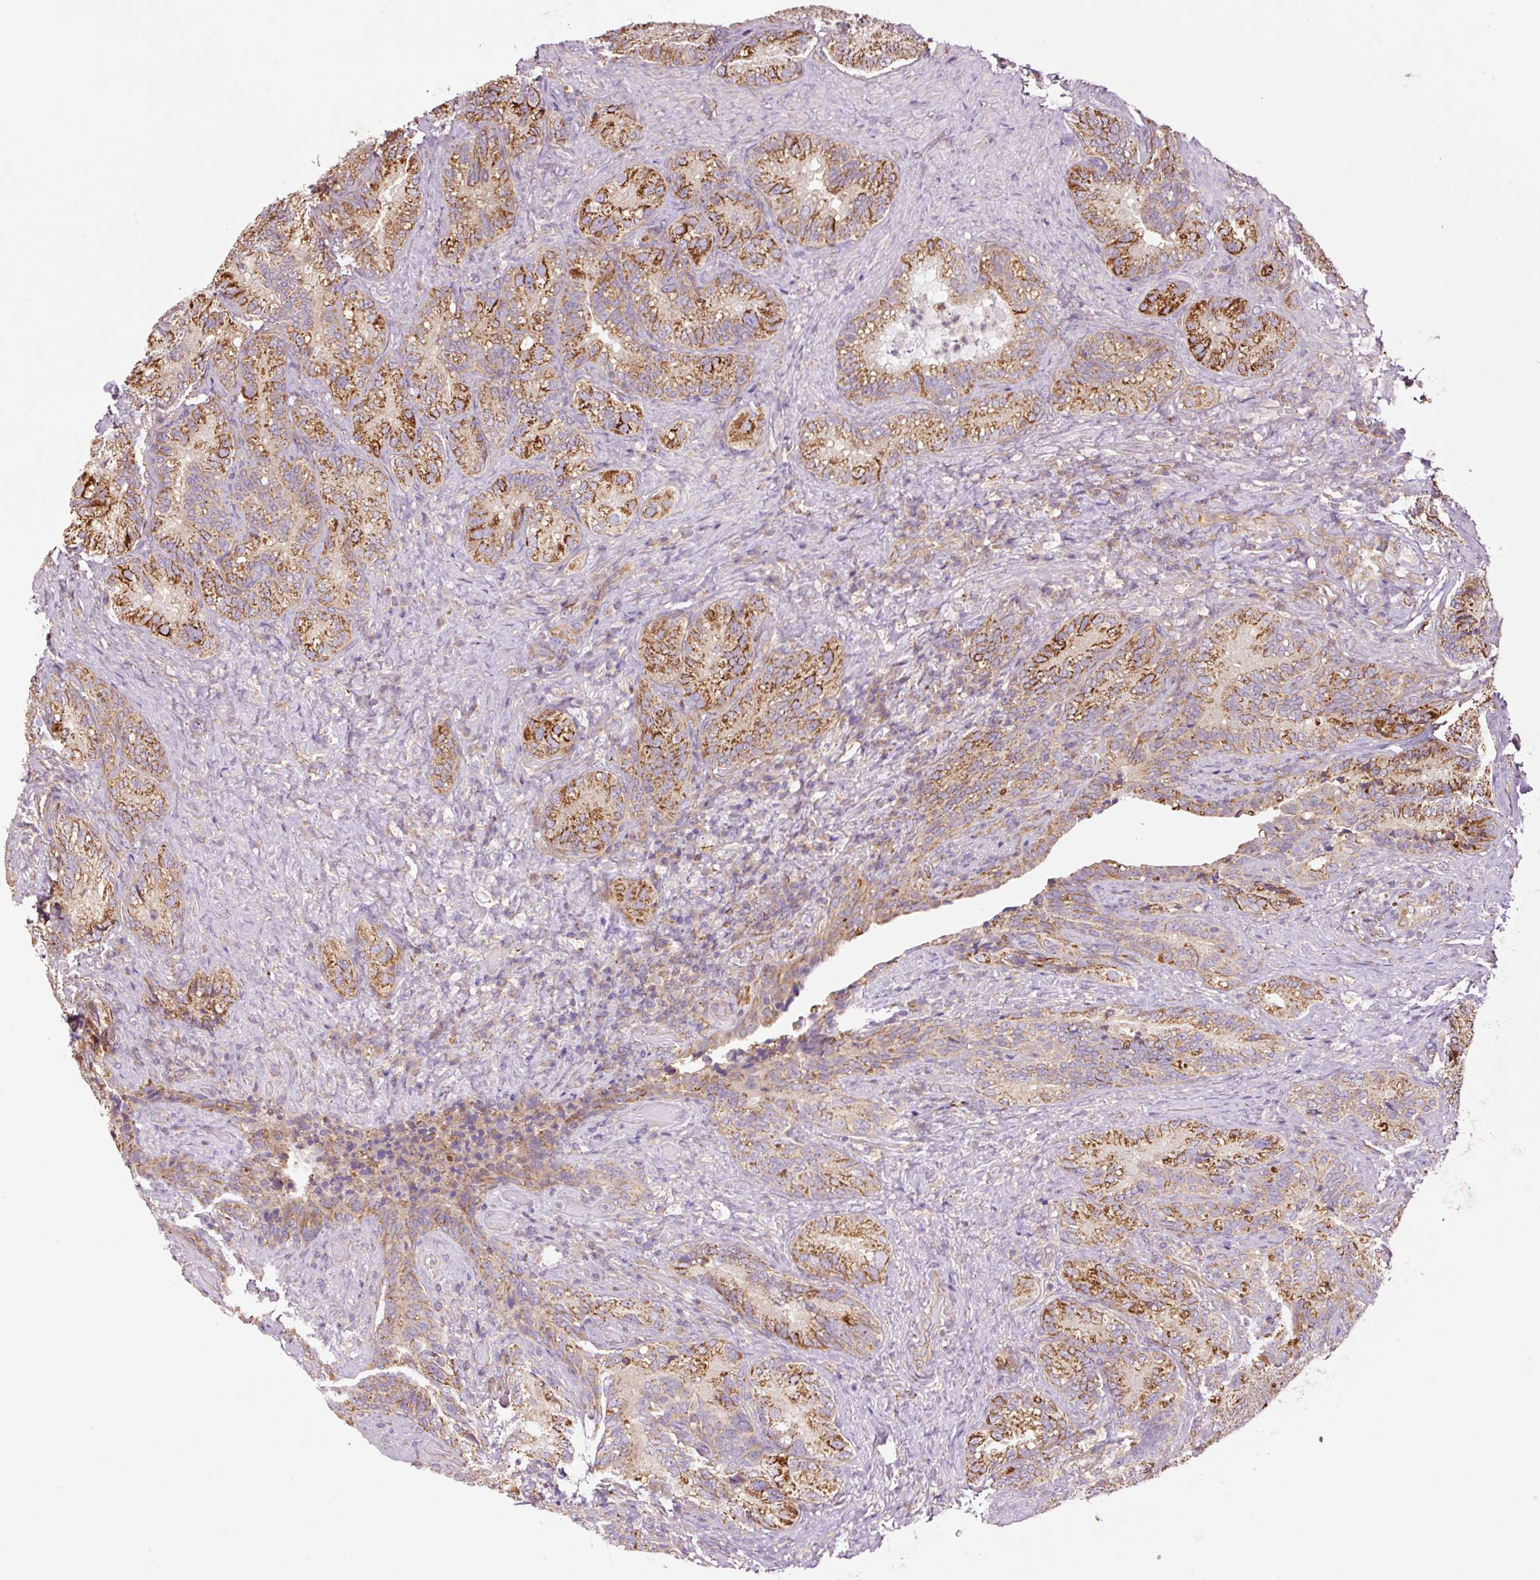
{"staining": {"intensity": "moderate", "quantity": ">75%", "location": "cytoplasmic/membranous"}, "tissue": "seminal vesicle", "cell_type": "Glandular cells", "image_type": "normal", "snomed": [{"axis": "morphology", "description": "Normal tissue, NOS"}, {"axis": "topography", "description": "Seminal veicle"}], "caption": "Protein staining shows moderate cytoplasmic/membranous staining in approximately >75% of glandular cells in normal seminal vesicle.", "gene": "PCK2", "patient": {"sex": "male", "age": 68}}